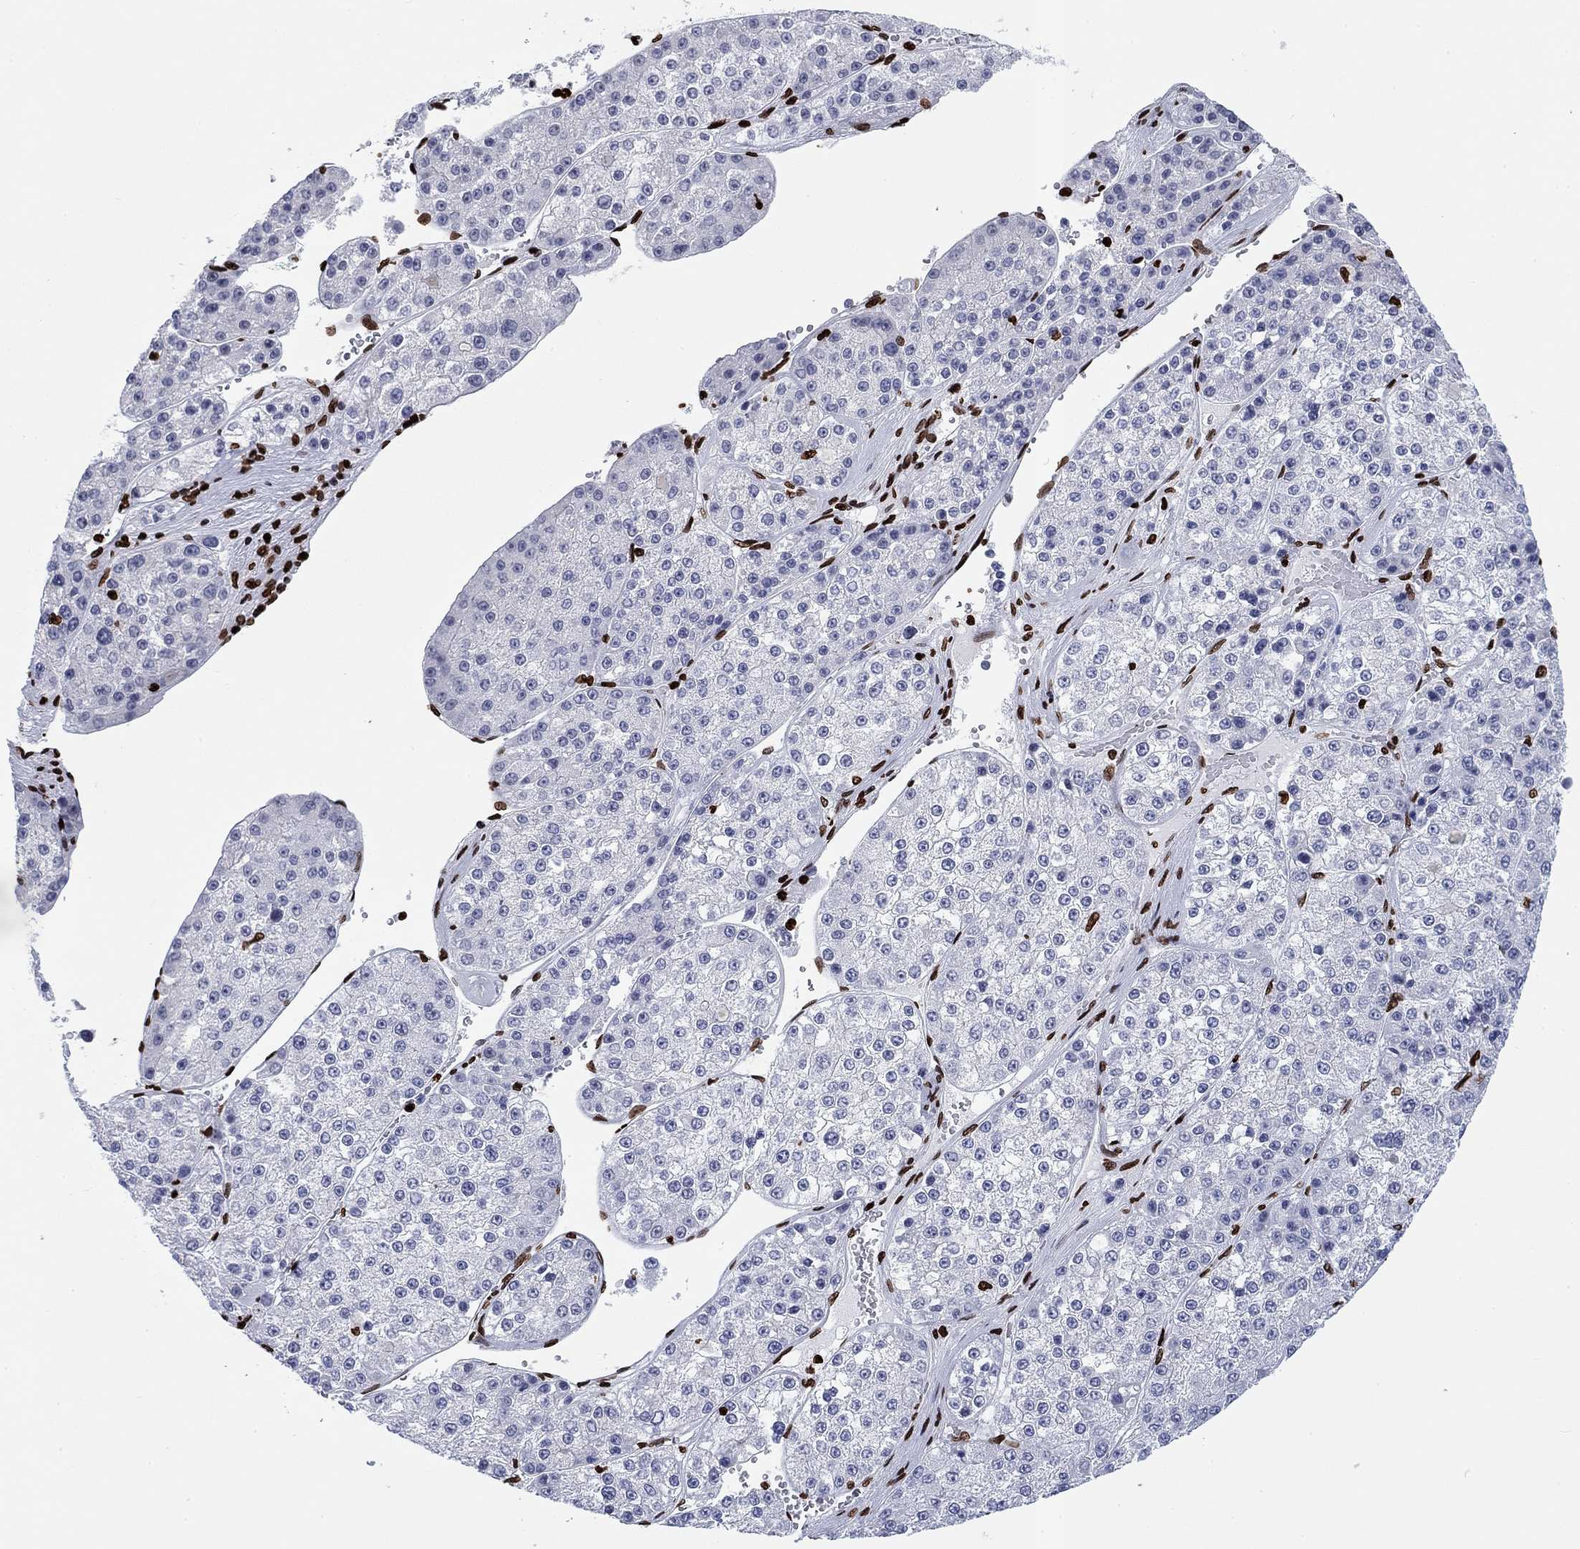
{"staining": {"intensity": "strong", "quantity": "<25%", "location": "nuclear"}, "tissue": "liver cancer", "cell_type": "Tumor cells", "image_type": "cancer", "snomed": [{"axis": "morphology", "description": "Carcinoma, Hepatocellular, NOS"}, {"axis": "topography", "description": "Liver"}], "caption": "Immunohistochemistry (IHC) of human liver hepatocellular carcinoma exhibits medium levels of strong nuclear positivity in approximately <25% of tumor cells.", "gene": "H1-5", "patient": {"sex": "female", "age": 73}}